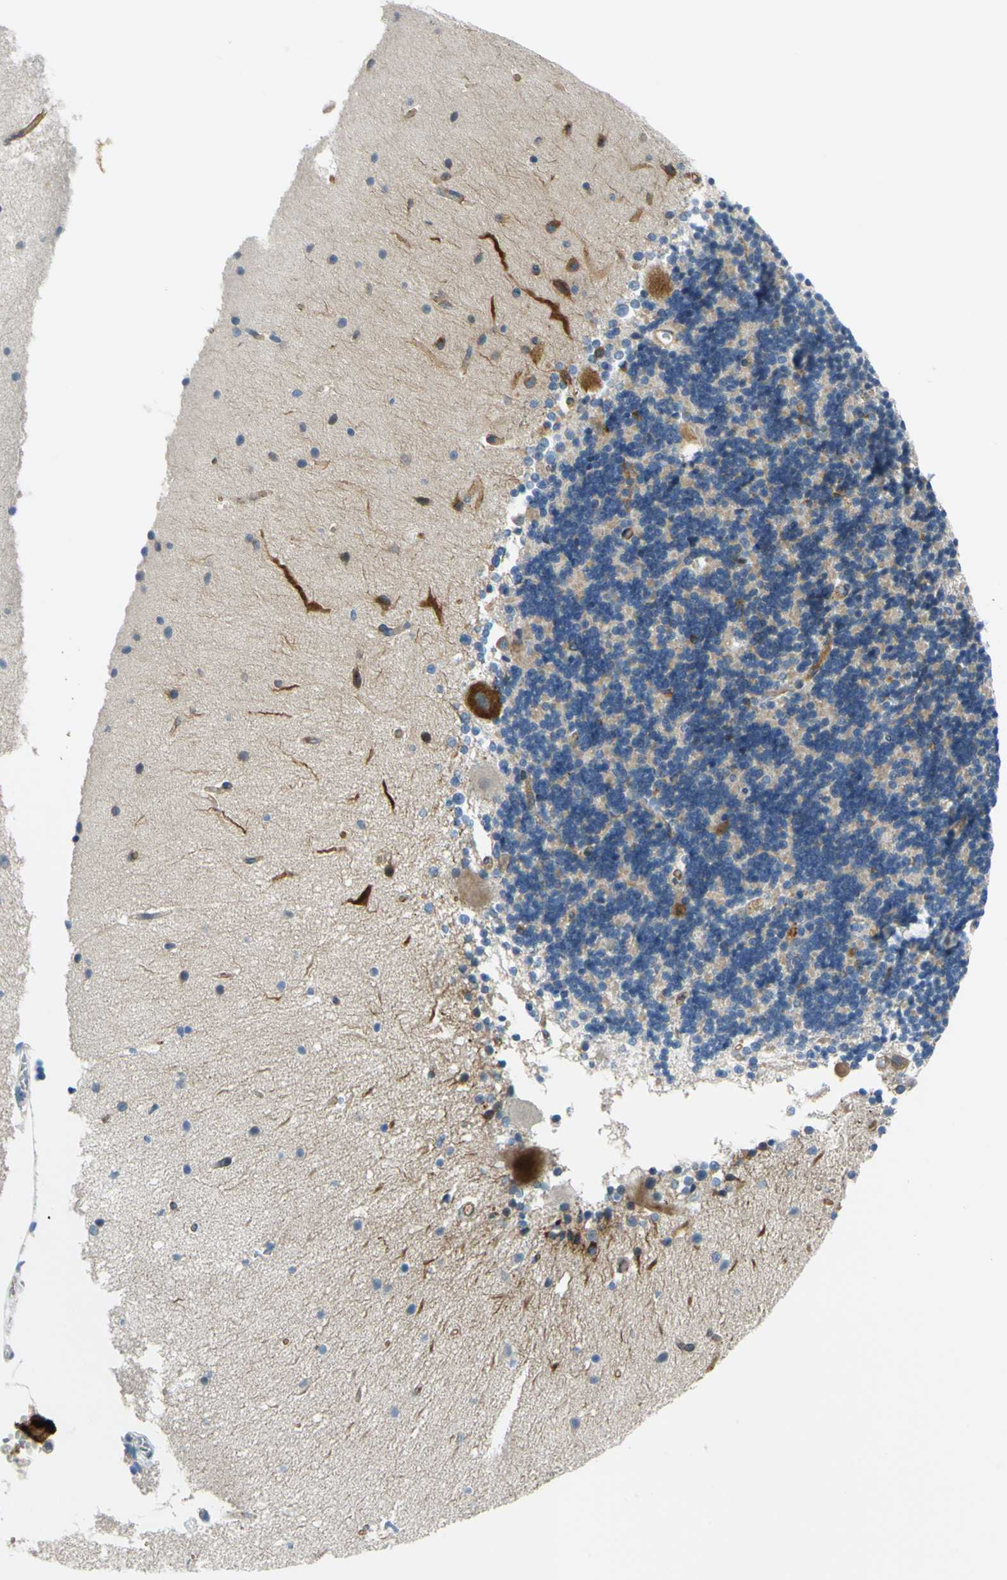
{"staining": {"intensity": "weak", "quantity": "<25%", "location": "cytoplasmic/membranous"}, "tissue": "cerebellum", "cell_type": "Cells in granular layer", "image_type": "normal", "snomed": [{"axis": "morphology", "description": "Normal tissue, NOS"}, {"axis": "topography", "description": "Cerebellum"}], "caption": "Benign cerebellum was stained to show a protein in brown. There is no significant expression in cells in granular layer. (DAB (3,3'-diaminobenzidine) immunohistochemistry (IHC), high magnification).", "gene": "ARHGAP1", "patient": {"sex": "female", "age": 54}}